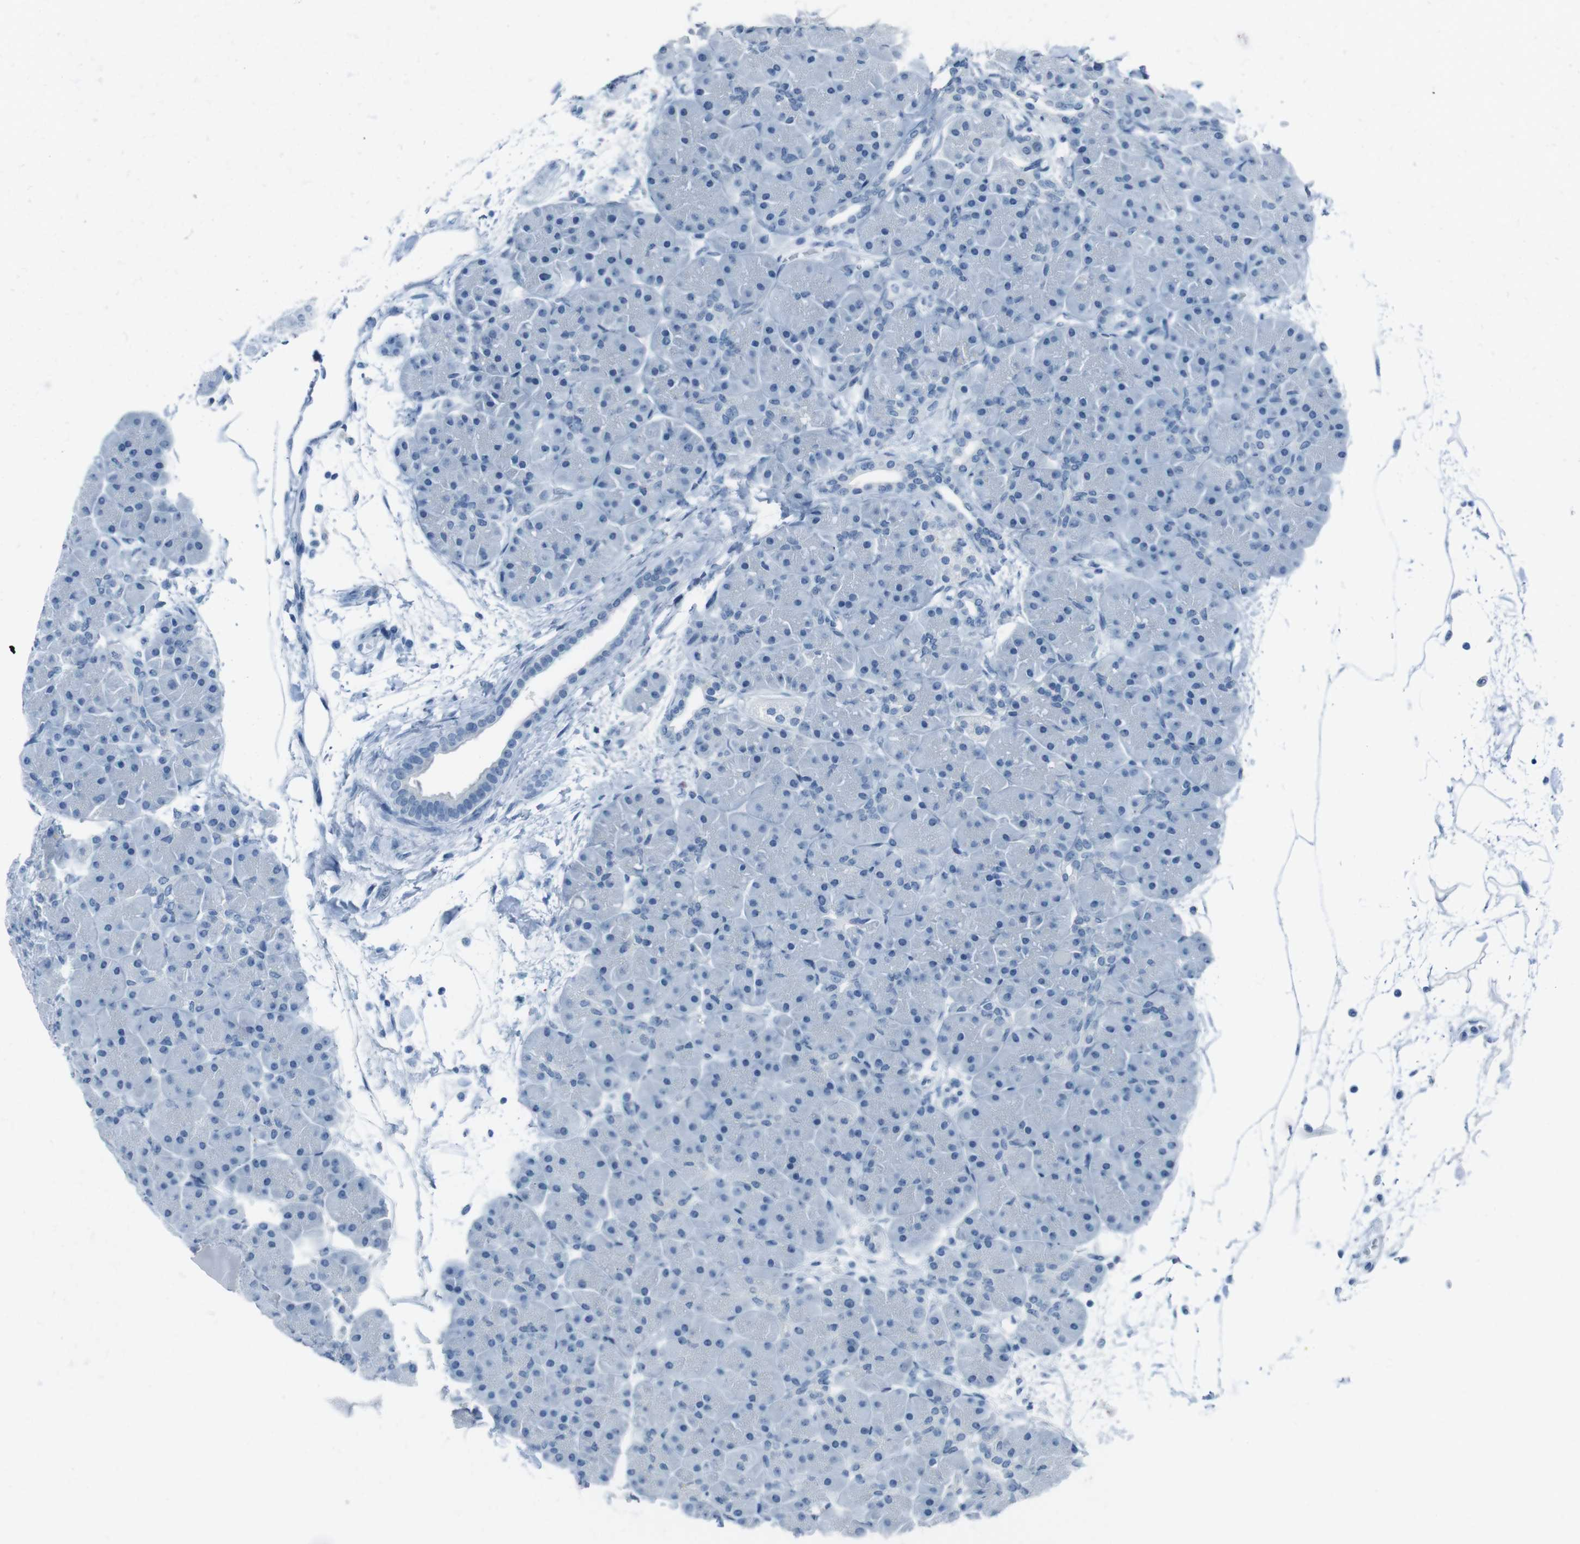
{"staining": {"intensity": "negative", "quantity": "none", "location": "none"}, "tissue": "pancreas", "cell_type": "Exocrine glandular cells", "image_type": "normal", "snomed": [{"axis": "morphology", "description": "Normal tissue, NOS"}, {"axis": "topography", "description": "Pancreas"}], "caption": "Immunohistochemistry (IHC) micrograph of unremarkable human pancreas stained for a protein (brown), which reveals no staining in exocrine glandular cells.", "gene": "TMEM207", "patient": {"sex": "male", "age": 66}}